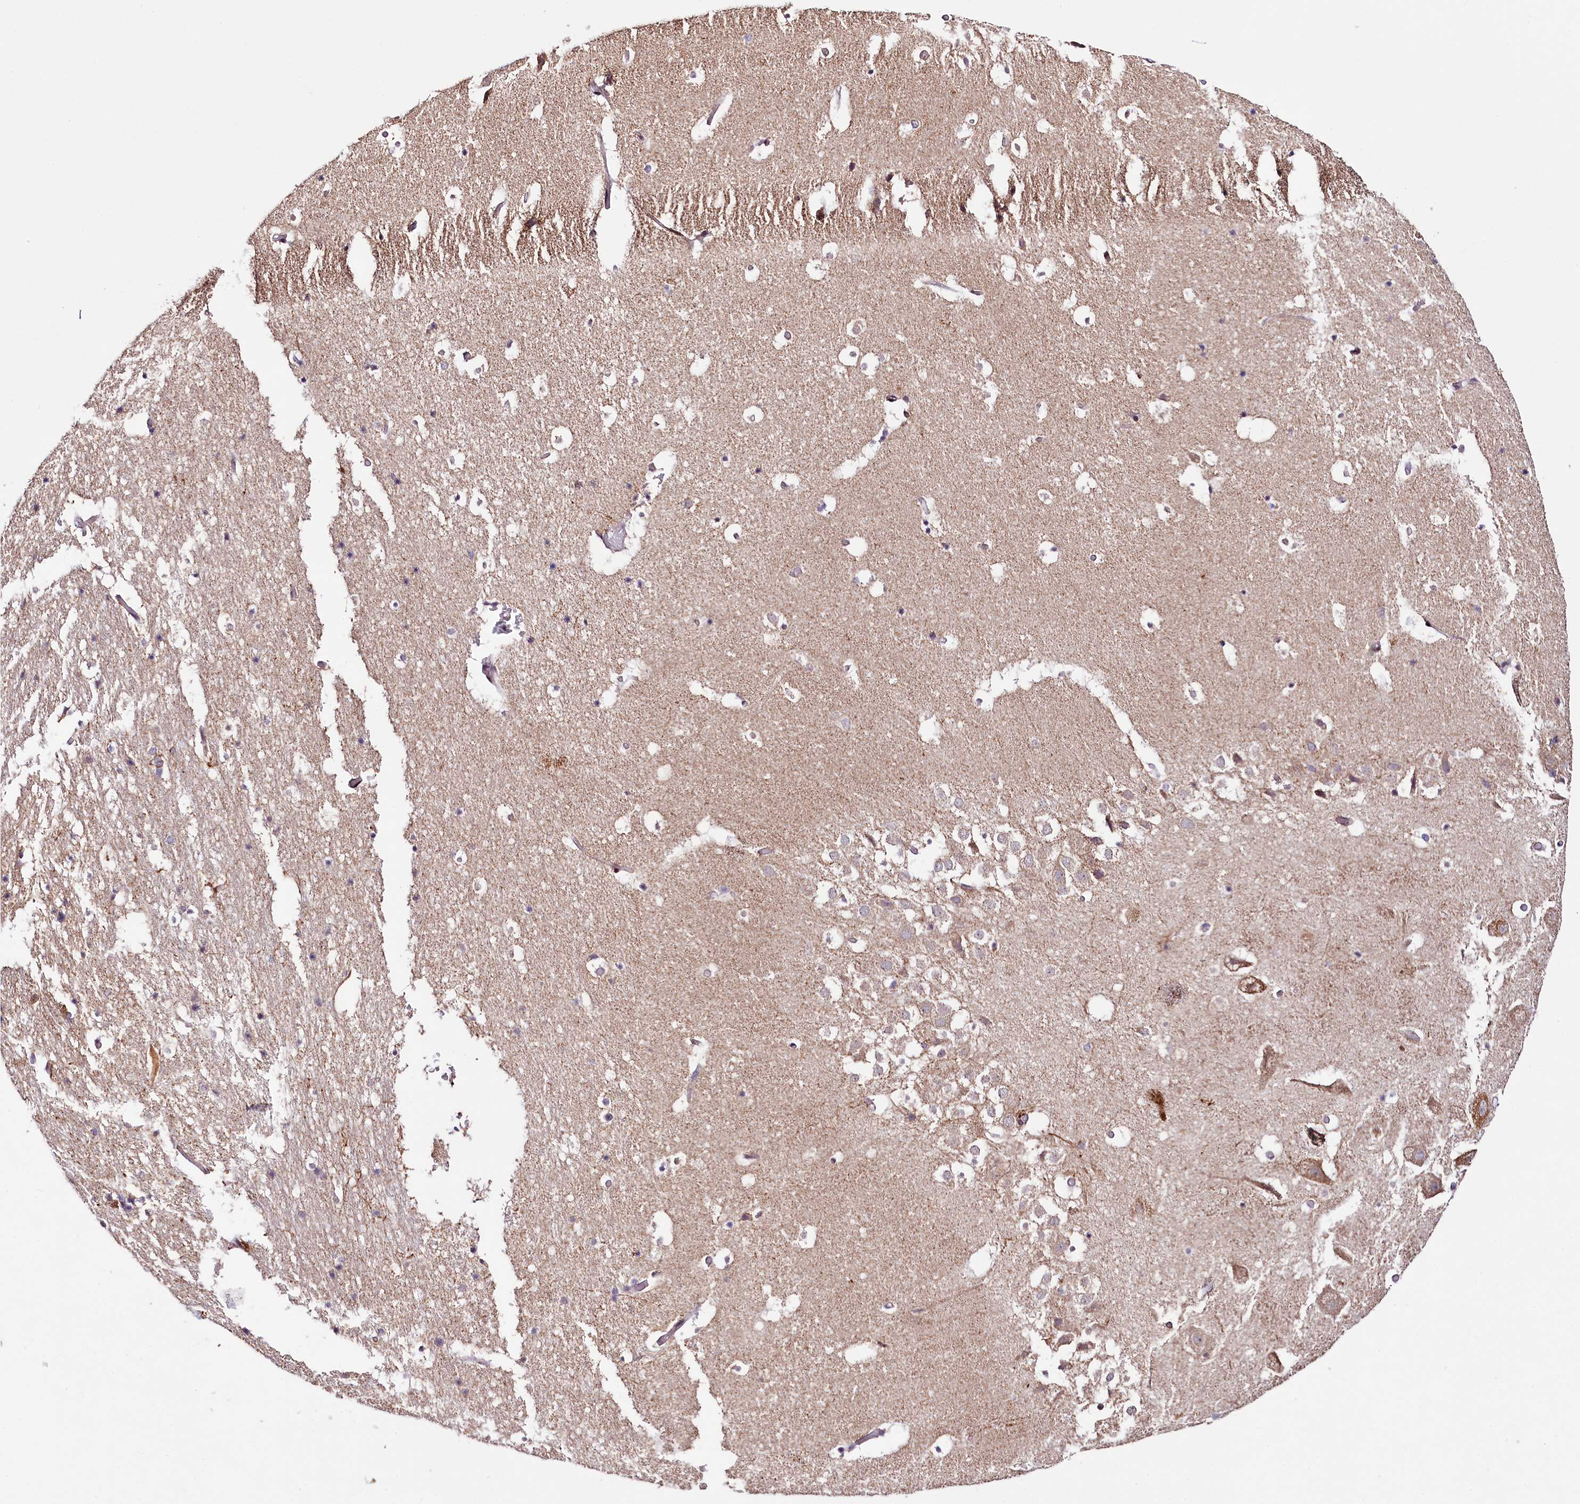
{"staining": {"intensity": "negative", "quantity": "none", "location": "none"}, "tissue": "hippocampus", "cell_type": "Glial cells", "image_type": "normal", "snomed": [{"axis": "morphology", "description": "Normal tissue, NOS"}, {"axis": "topography", "description": "Hippocampus"}], "caption": "Hippocampus stained for a protein using IHC demonstrates no staining glial cells.", "gene": "ZNF226", "patient": {"sex": "female", "age": 52}}